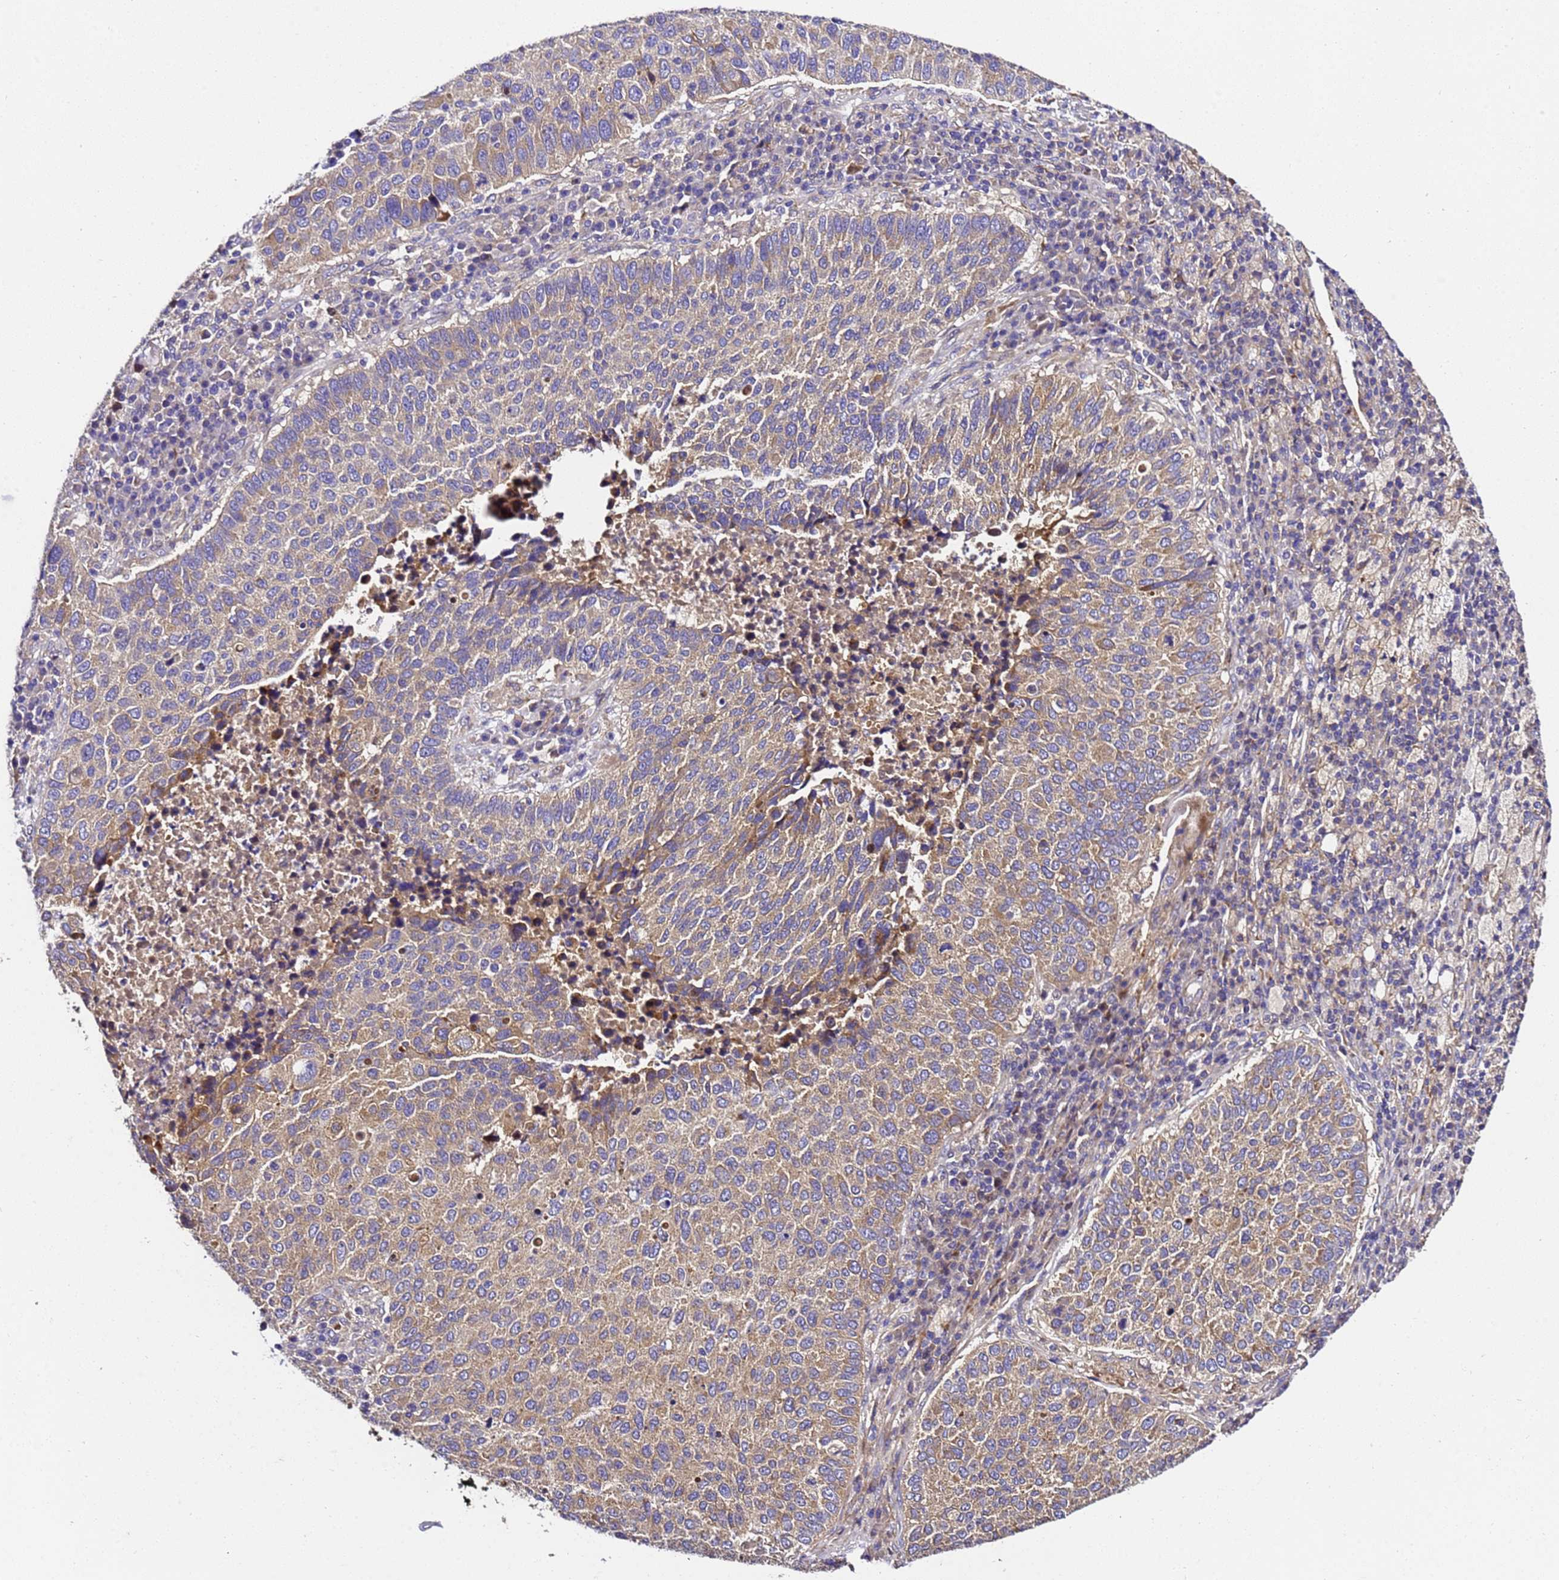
{"staining": {"intensity": "moderate", "quantity": "25%-75%", "location": "cytoplasmic/membranous"}, "tissue": "lung cancer", "cell_type": "Tumor cells", "image_type": "cancer", "snomed": [{"axis": "morphology", "description": "Squamous cell carcinoma, NOS"}, {"axis": "topography", "description": "Lung"}], "caption": "Immunohistochemical staining of human lung squamous cell carcinoma reveals moderate cytoplasmic/membranous protein positivity in about 25%-75% of tumor cells.", "gene": "ZNF417", "patient": {"sex": "male", "age": 73}}